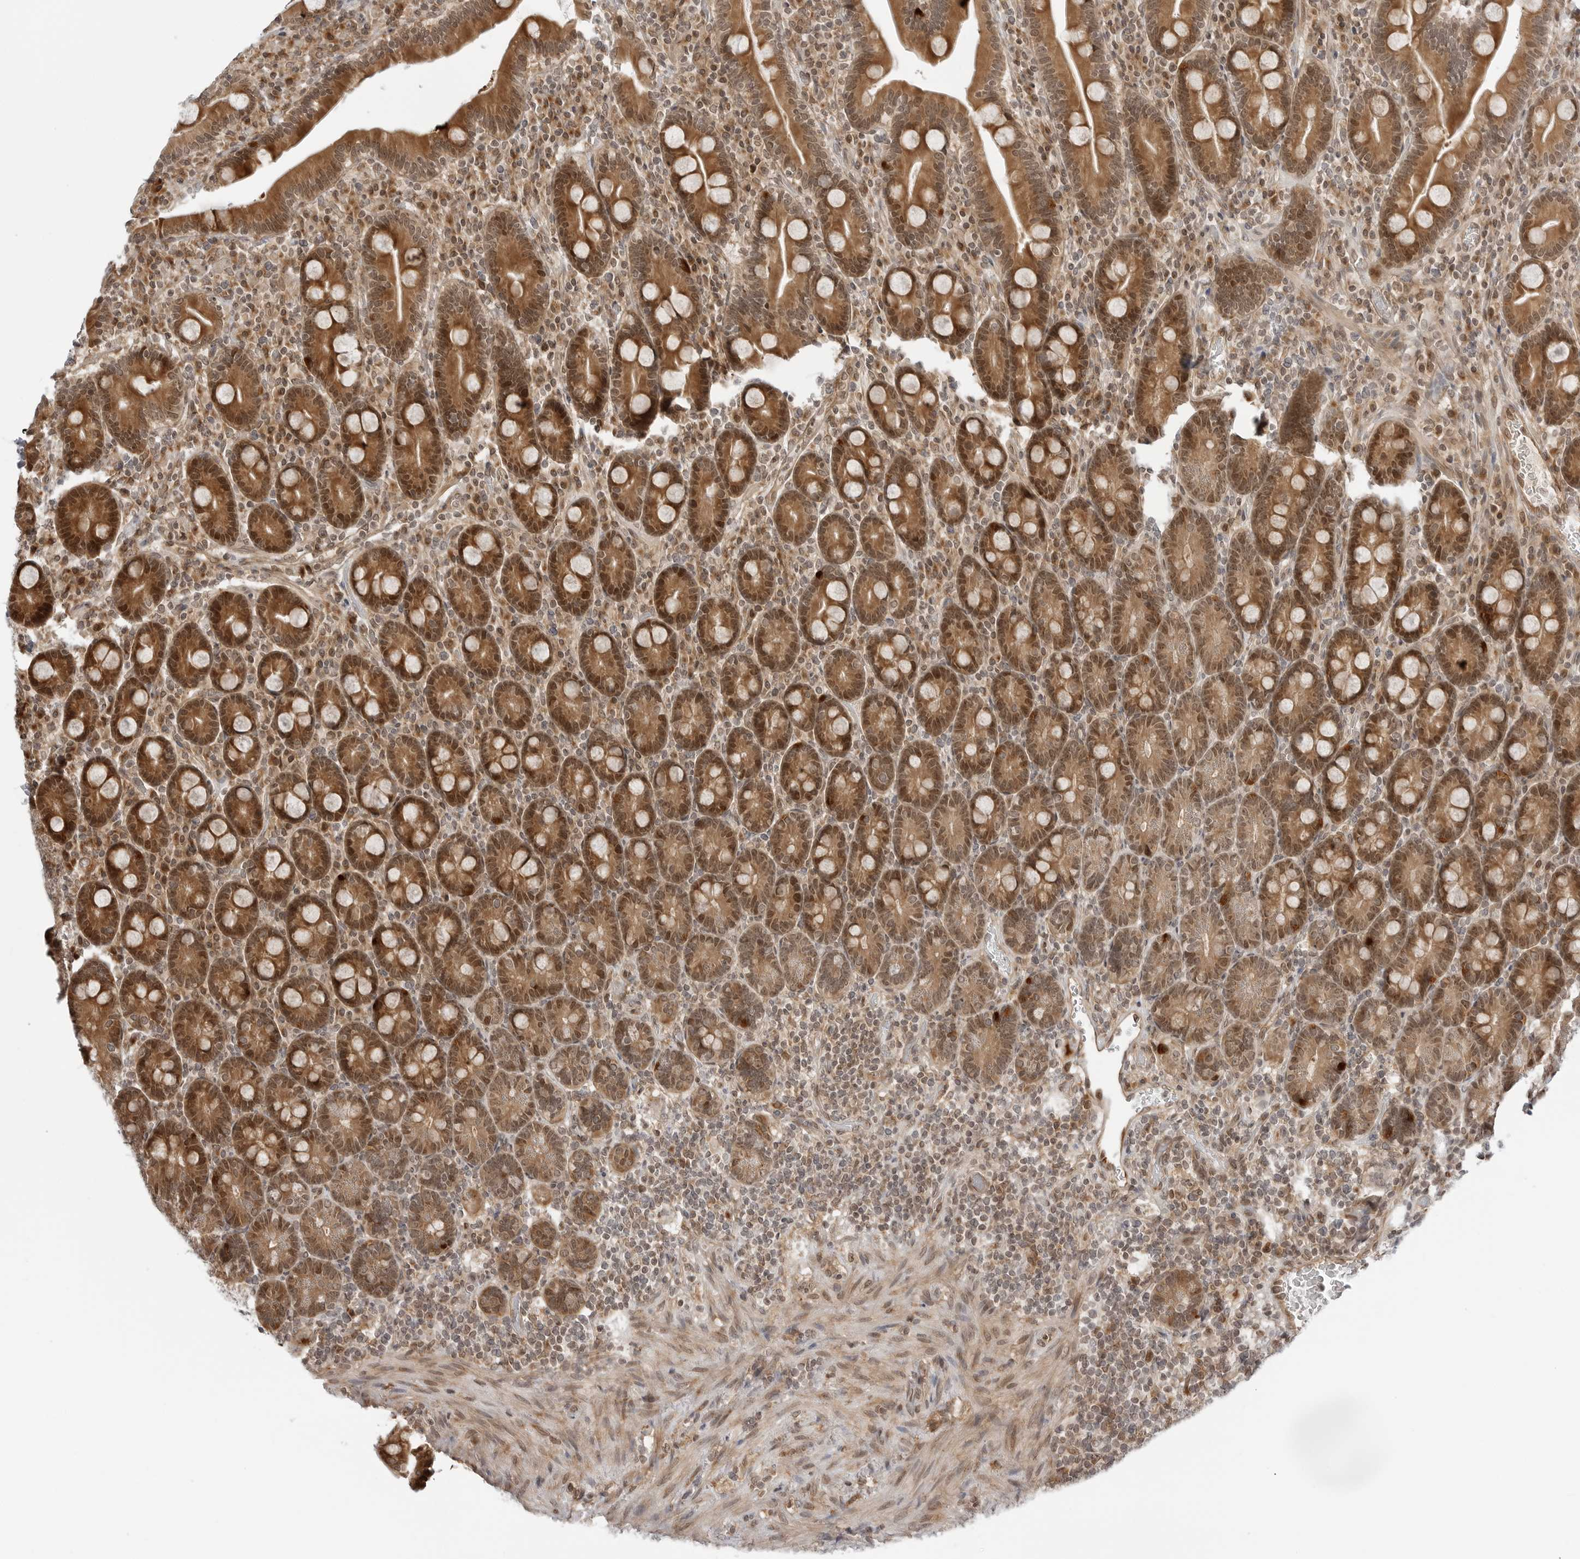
{"staining": {"intensity": "strong", "quantity": ">75%", "location": "cytoplasmic/membranous,nuclear"}, "tissue": "duodenum", "cell_type": "Glandular cells", "image_type": "normal", "snomed": [{"axis": "morphology", "description": "Normal tissue, NOS"}, {"axis": "topography", "description": "Duodenum"}], "caption": "Glandular cells show strong cytoplasmic/membranous,nuclear positivity in about >75% of cells in benign duodenum. The staining is performed using DAB (3,3'-diaminobenzidine) brown chromogen to label protein expression. The nuclei are counter-stained blue using hematoxylin.", "gene": "TIPRL", "patient": {"sex": "male", "age": 35}}